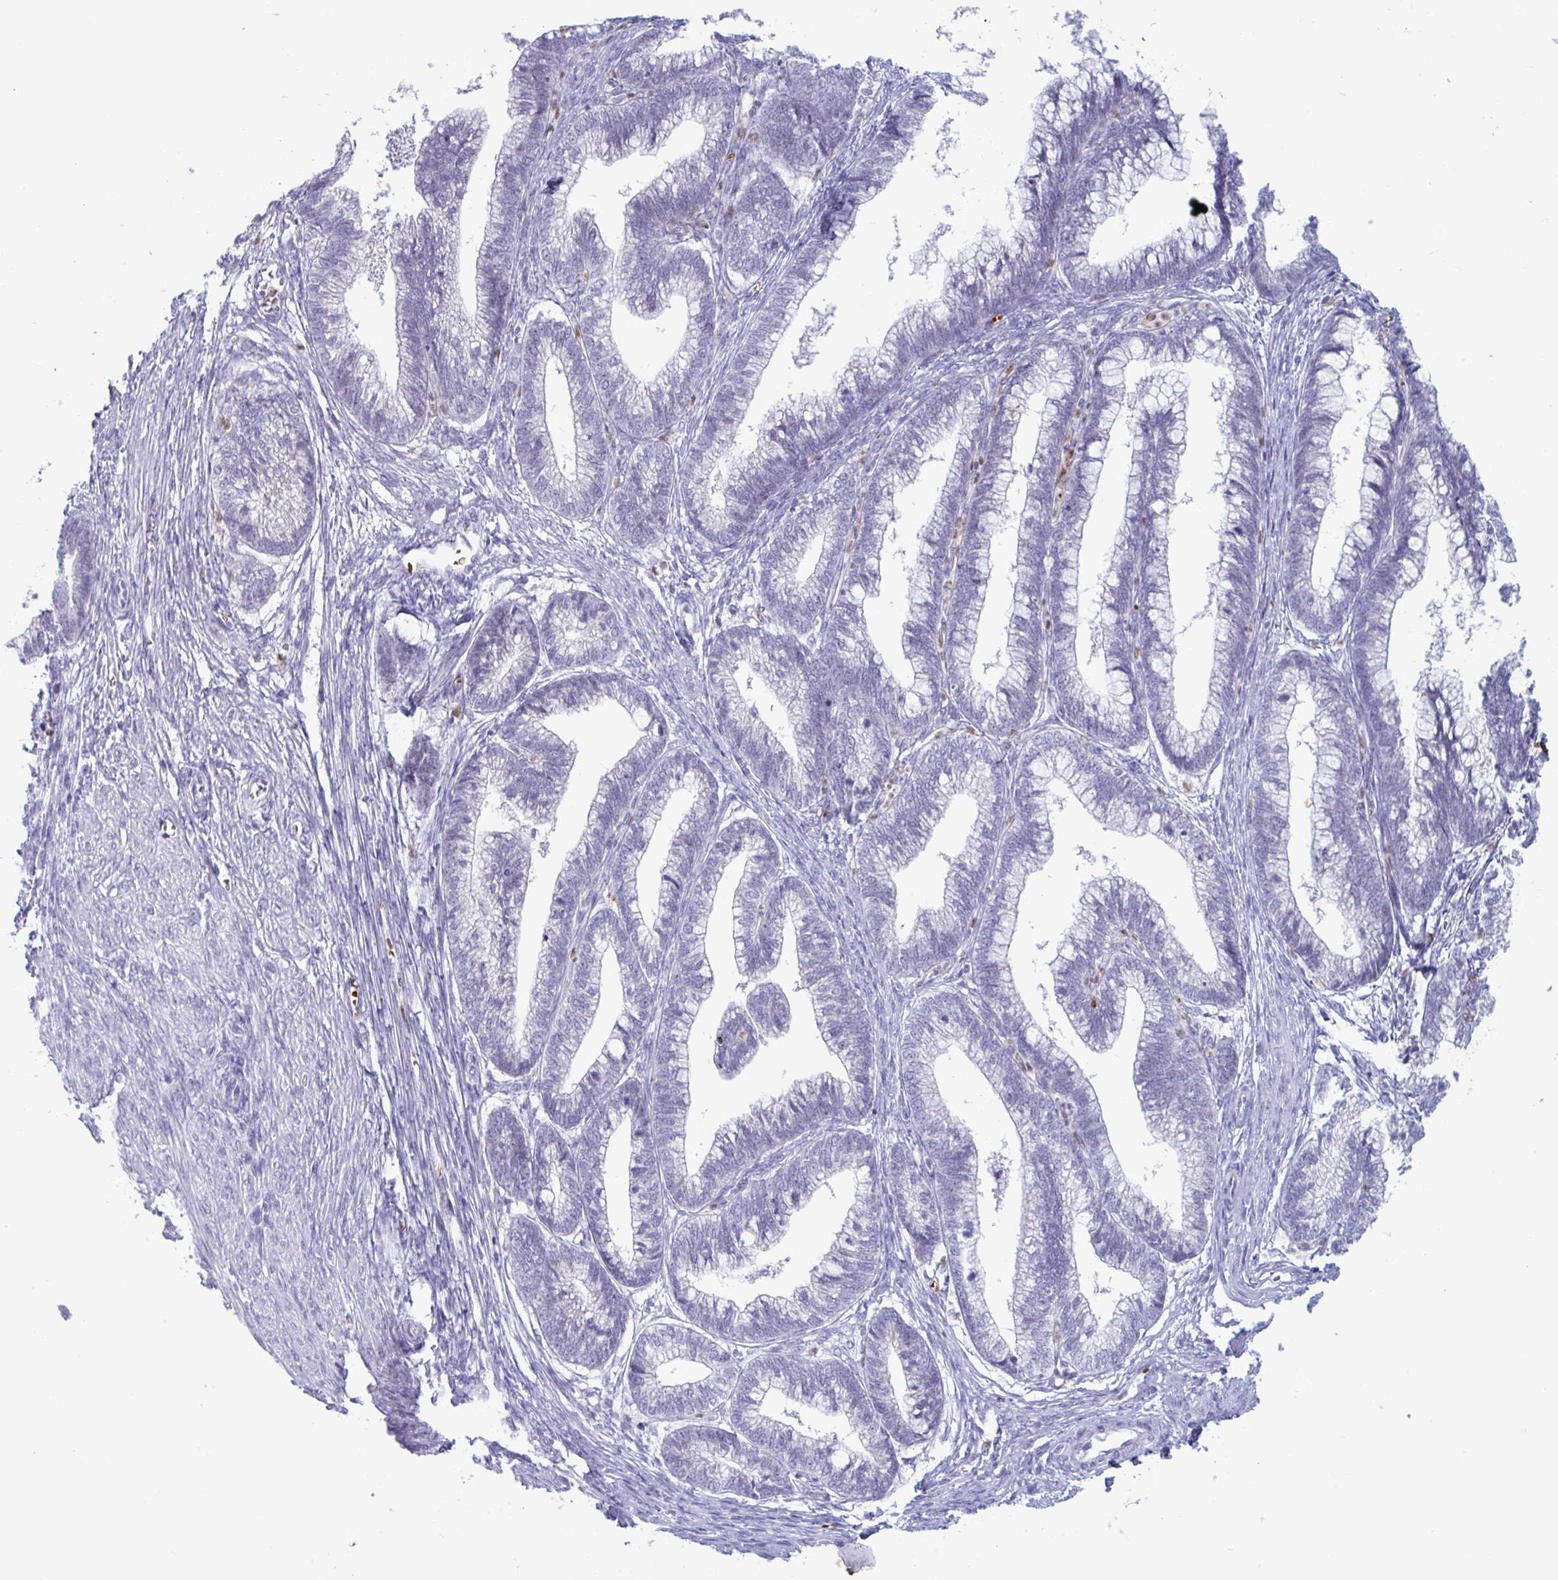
{"staining": {"intensity": "negative", "quantity": "none", "location": "none"}, "tissue": "cervical cancer", "cell_type": "Tumor cells", "image_type": "cancer", "snomed": [{"axis": "morphology", "description": "Adenocarcinoma, NOS"}, {"axis": "topography", "description": "Cervix"}], "caption": "Tumor cells show no significant protein staining in cervical cancer (adenocarcinoma).", "gene": "CYP4F11", "patient": {"sex": "female", "age": 44}}